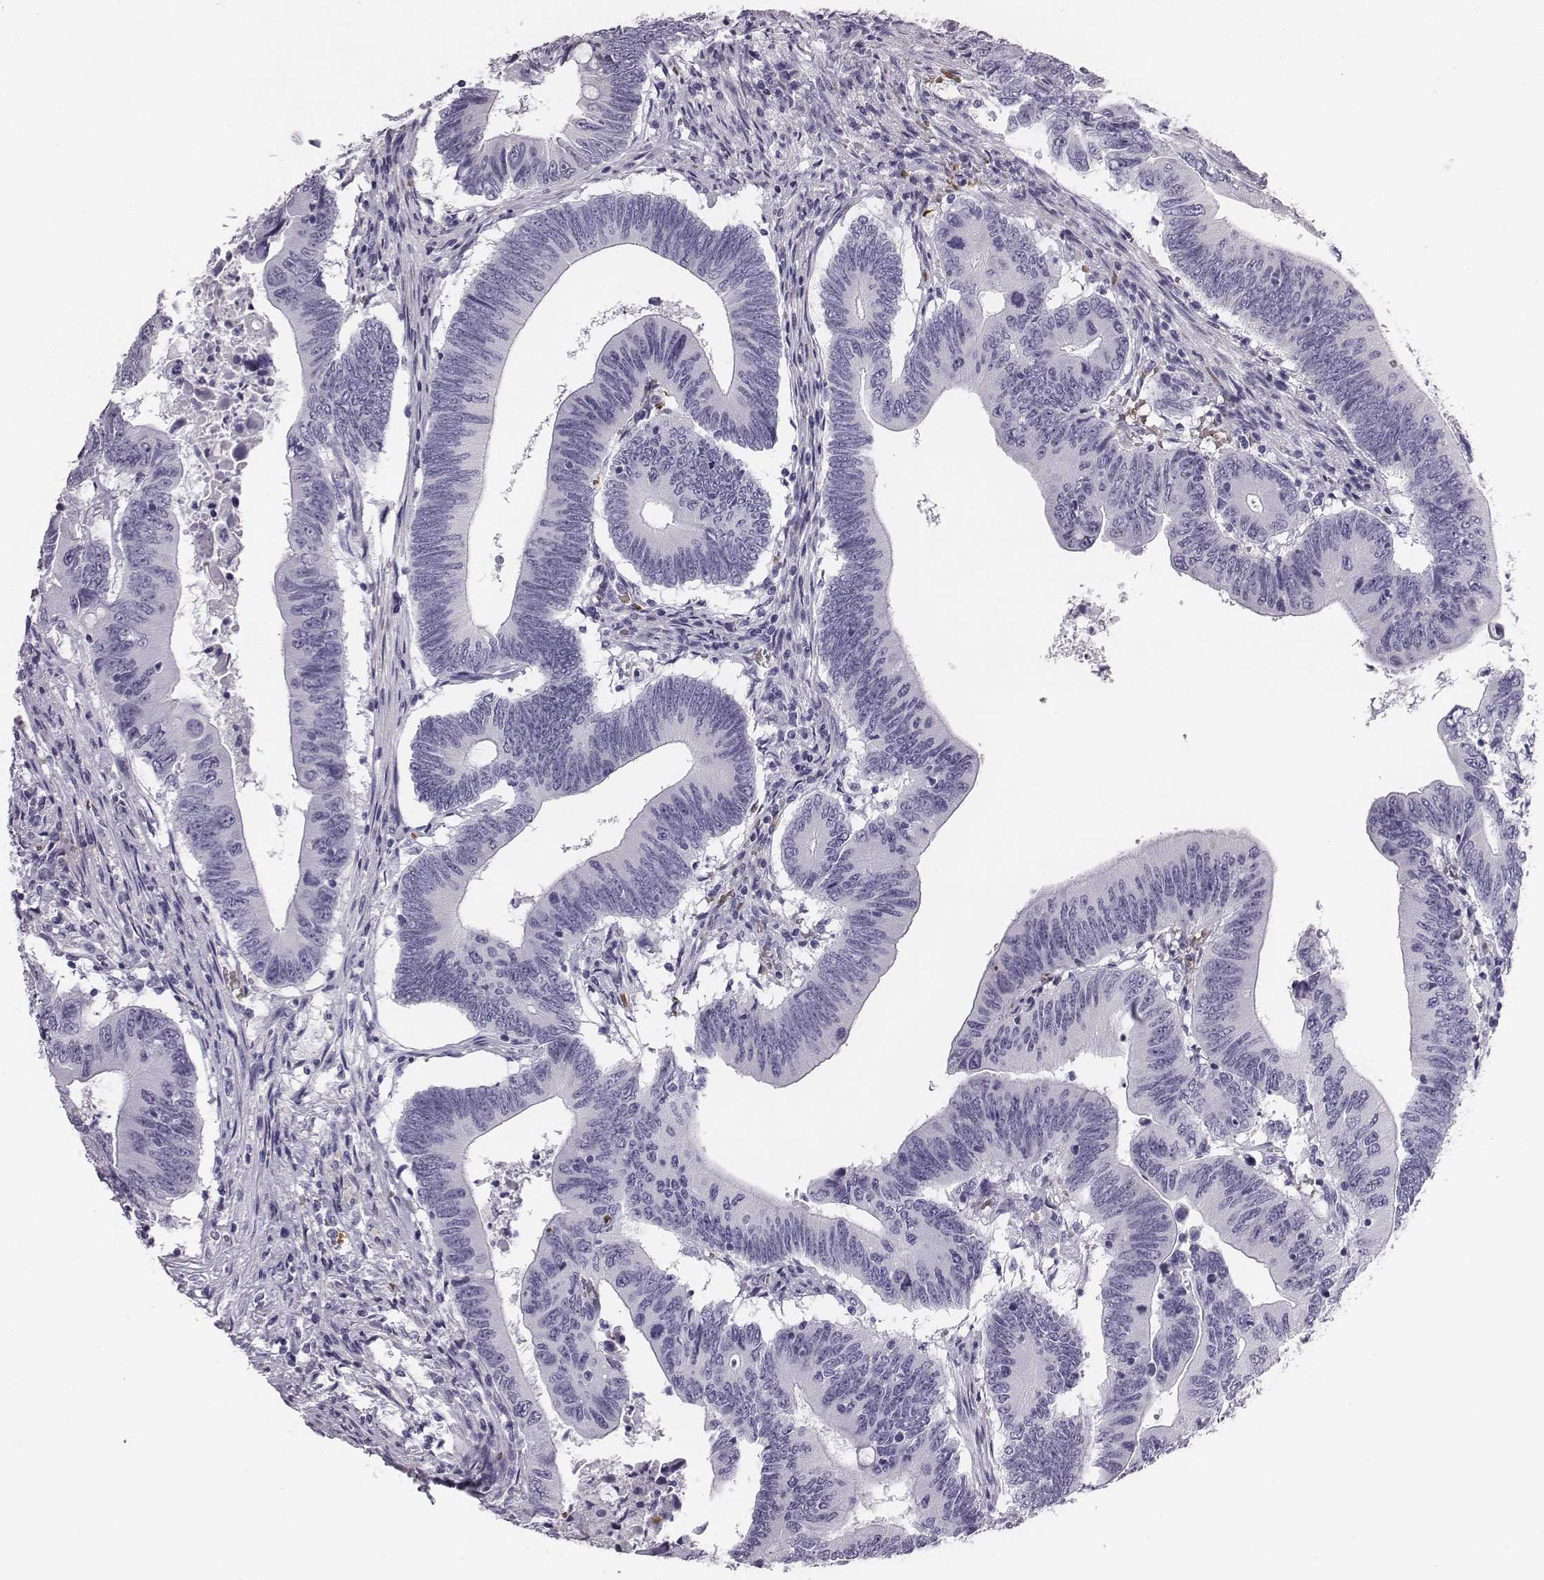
{"staining": {"intensity": "negative", "quantity": "none", "location": "none"}, "tissue": "colorectal cancer", "cell_type": "Tumor cells", "image_type": "cancer", "snomed": [{"axis": "morphology", "description": "Adenocarcinoma, NOS"}, {"axis": "topography", "description": "Colon"}], "caption": "Adenocarcinoma (colorectal) stained for a protein using immunohistochemistry (IHC) displays no positivity tumor cells.", "gene": "HBZ", "patient": {"sex": "female", "age": 90}}